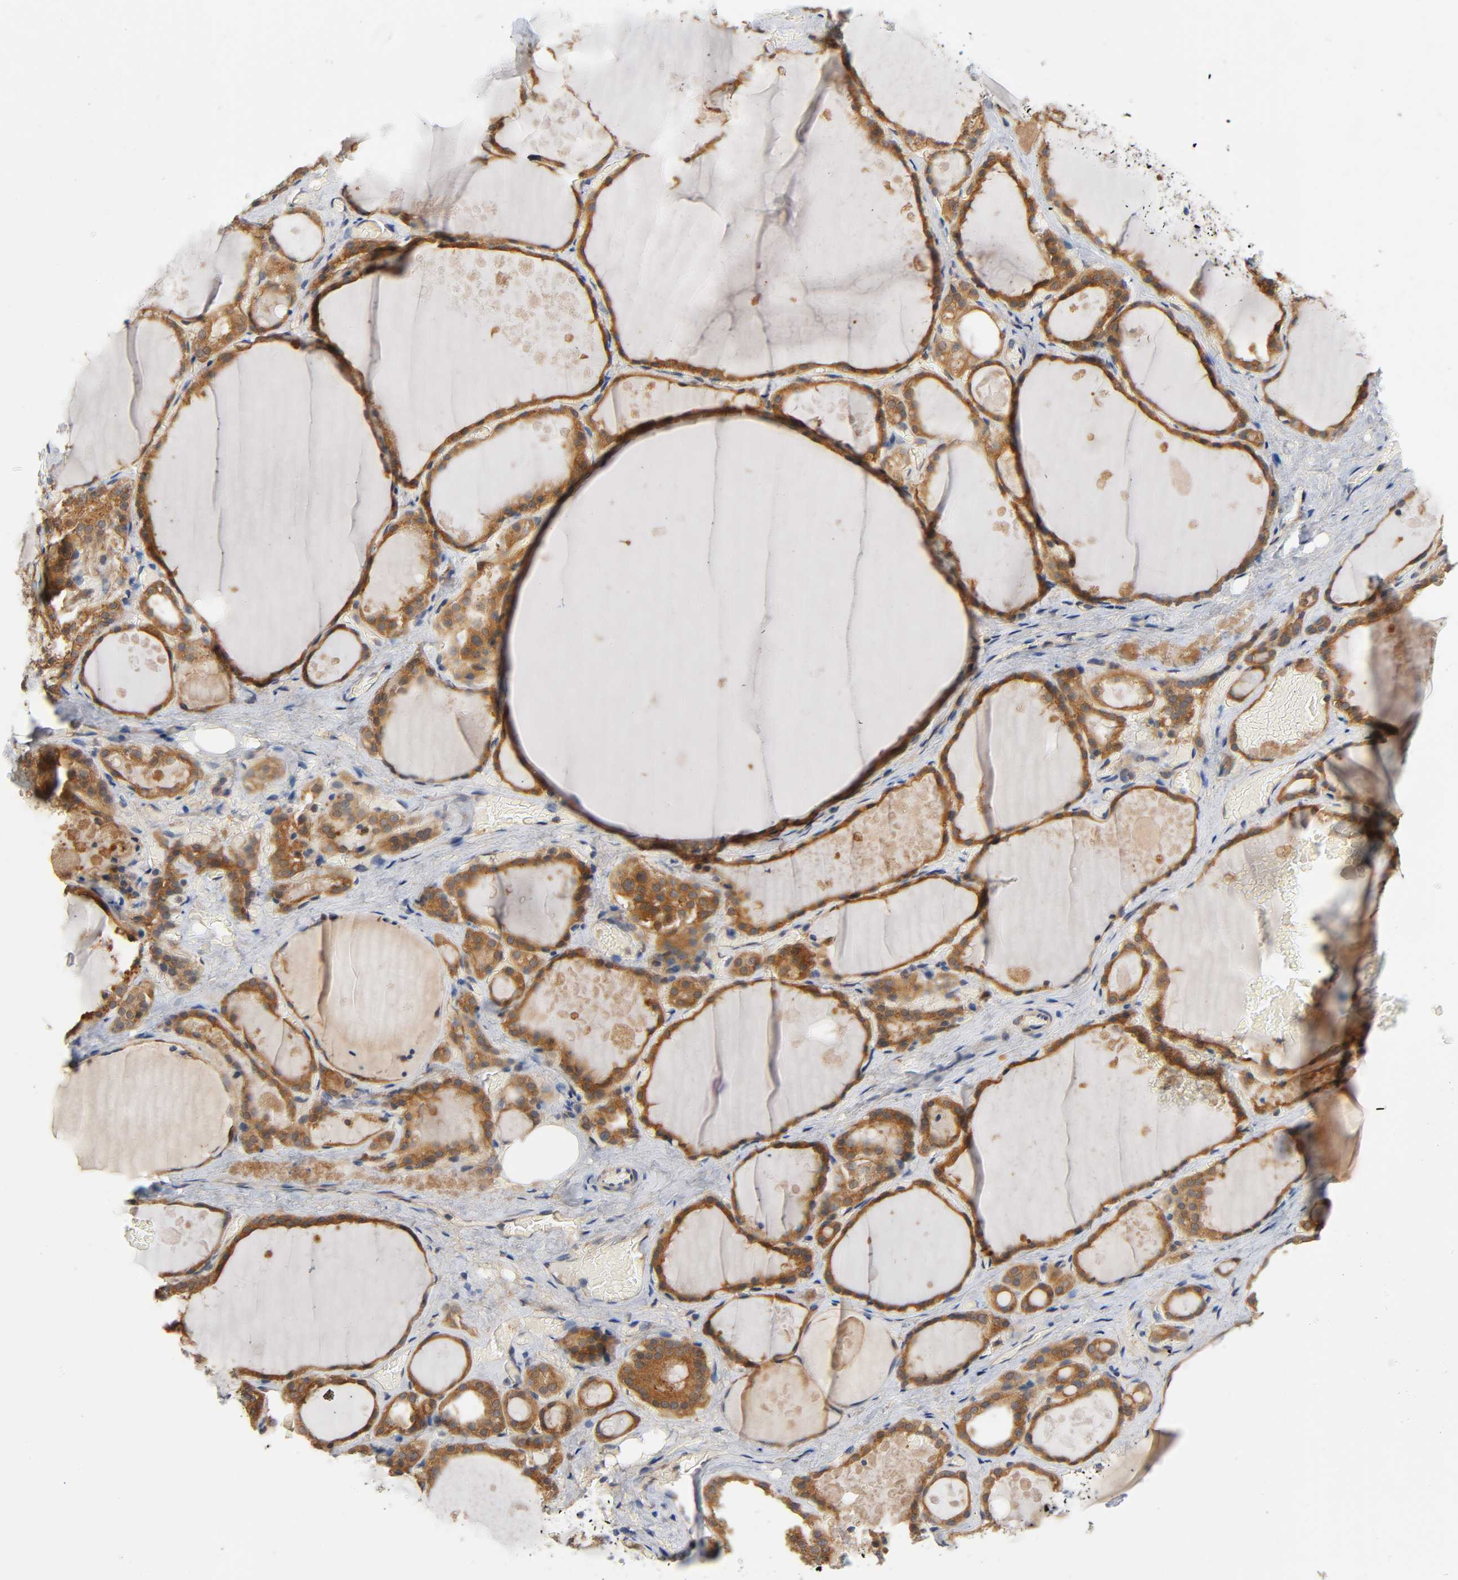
{"staining": {"intensity": "strong", "quantity": ">75%", "location": "cytoplasmic/membranous"}, "tissue": "thyroid gland", "cell_type": "Glandular cells", "image_type": "normal", "snomed": [{"axis": "morphology", "description": "Normal tissue, NOS"}, {"axis": "topography", "description": "Thyroid gland"}], "caption": "Thyroid gland stained with immunohistochemistry (IHC) reveals strong cytoplasmic/membranous expression in about >75% of glandular cells.", "gene": "PRKAB1", "patient": {"sex": "male", "age": 61}}